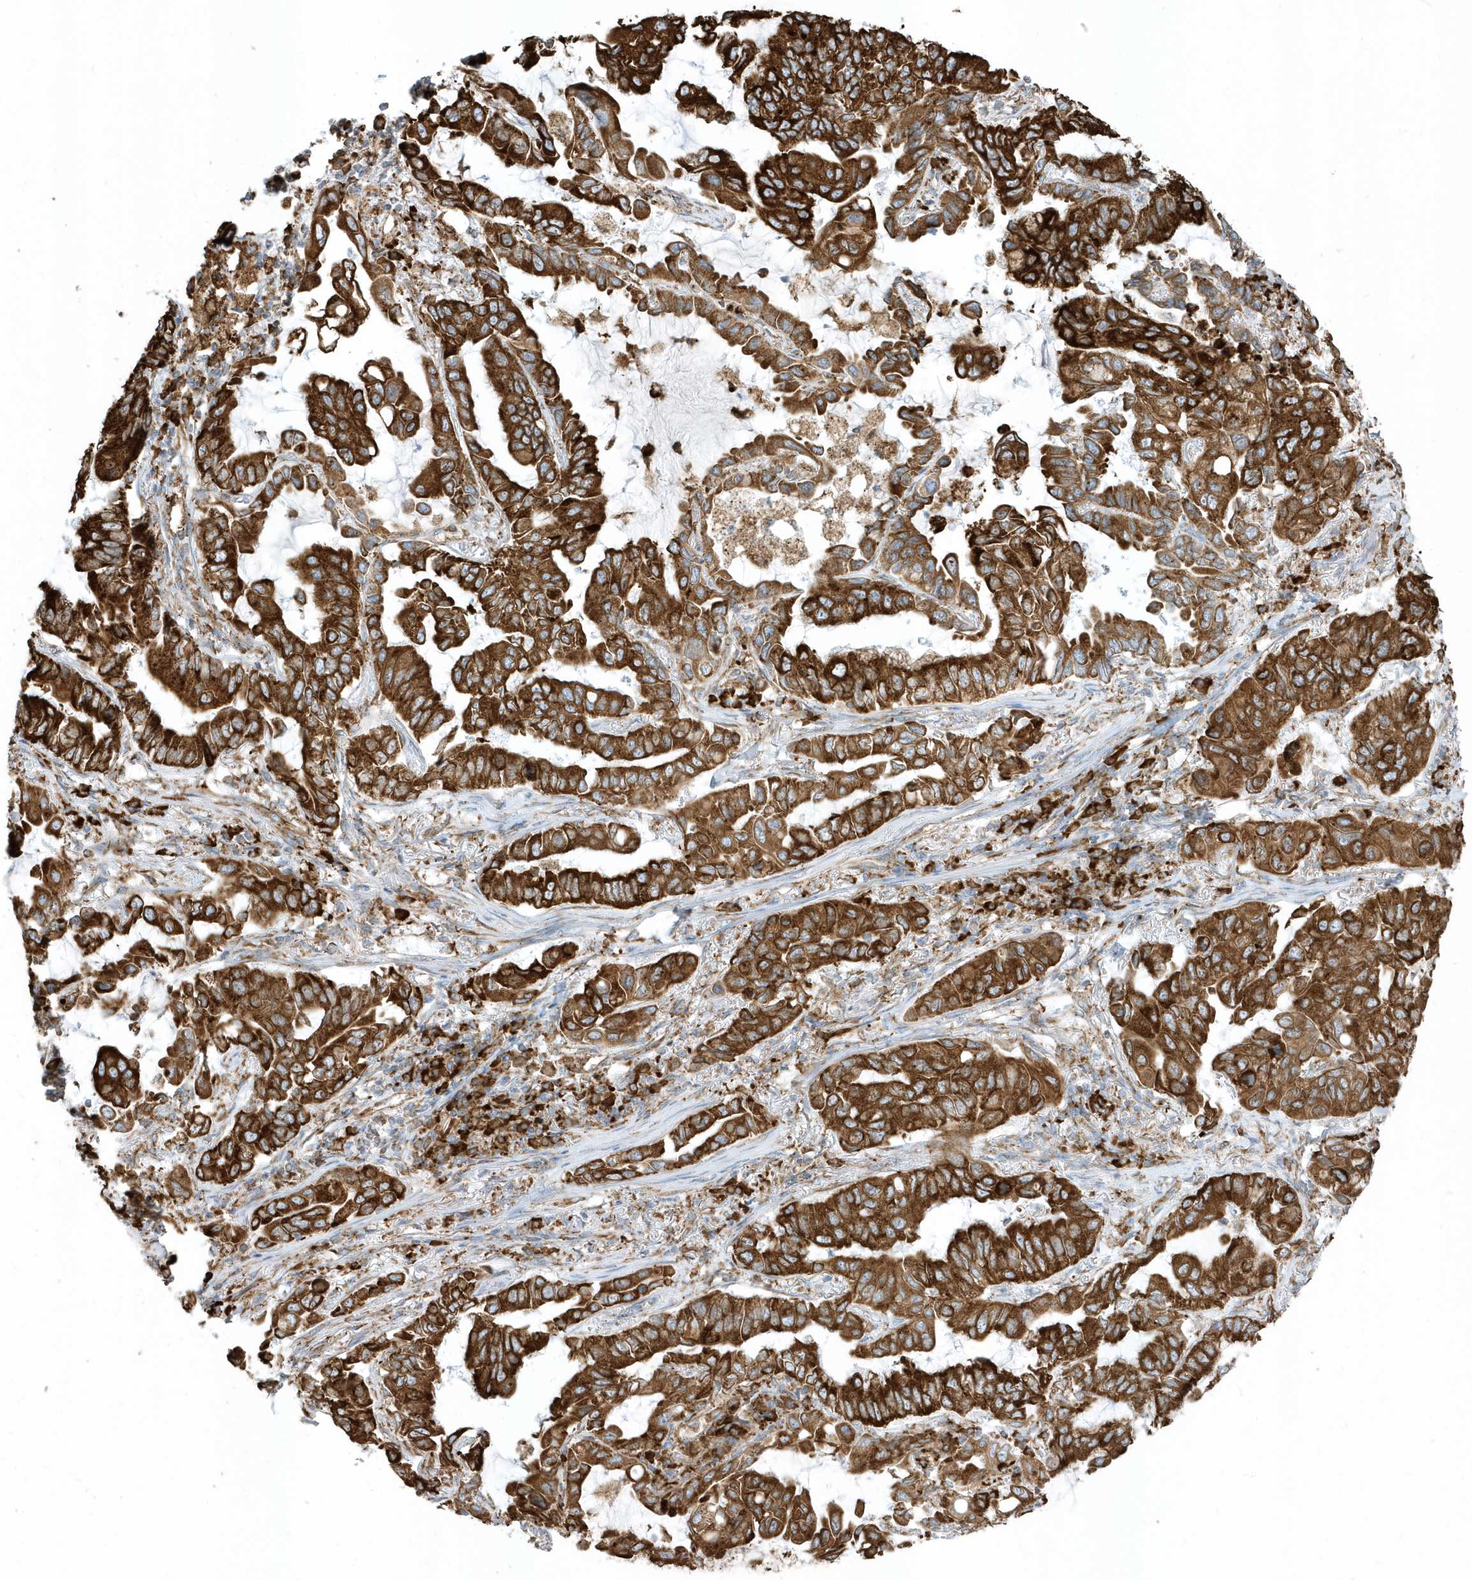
{"staining": {"intensity": "strong", "quantity": ">75%", "location": "cytoplasmic/membranous"}, "tissue": "lung cancer", "cell_type": "Tumor cells", "image_type": "cancer", "snomed": [{"axis": "morphology", "description": "Adenocarcinoma, NOS"}, {"axis": "topography", "description": "Lung"}], "caption": "Protein expression by immunohistochemistry exhibits strong cytoplasmic/membranous positivity in about >75% of tumor cells in lung cancer.", "gene": "PDIA6", "patient": {"sex": "male", "age": 64}}